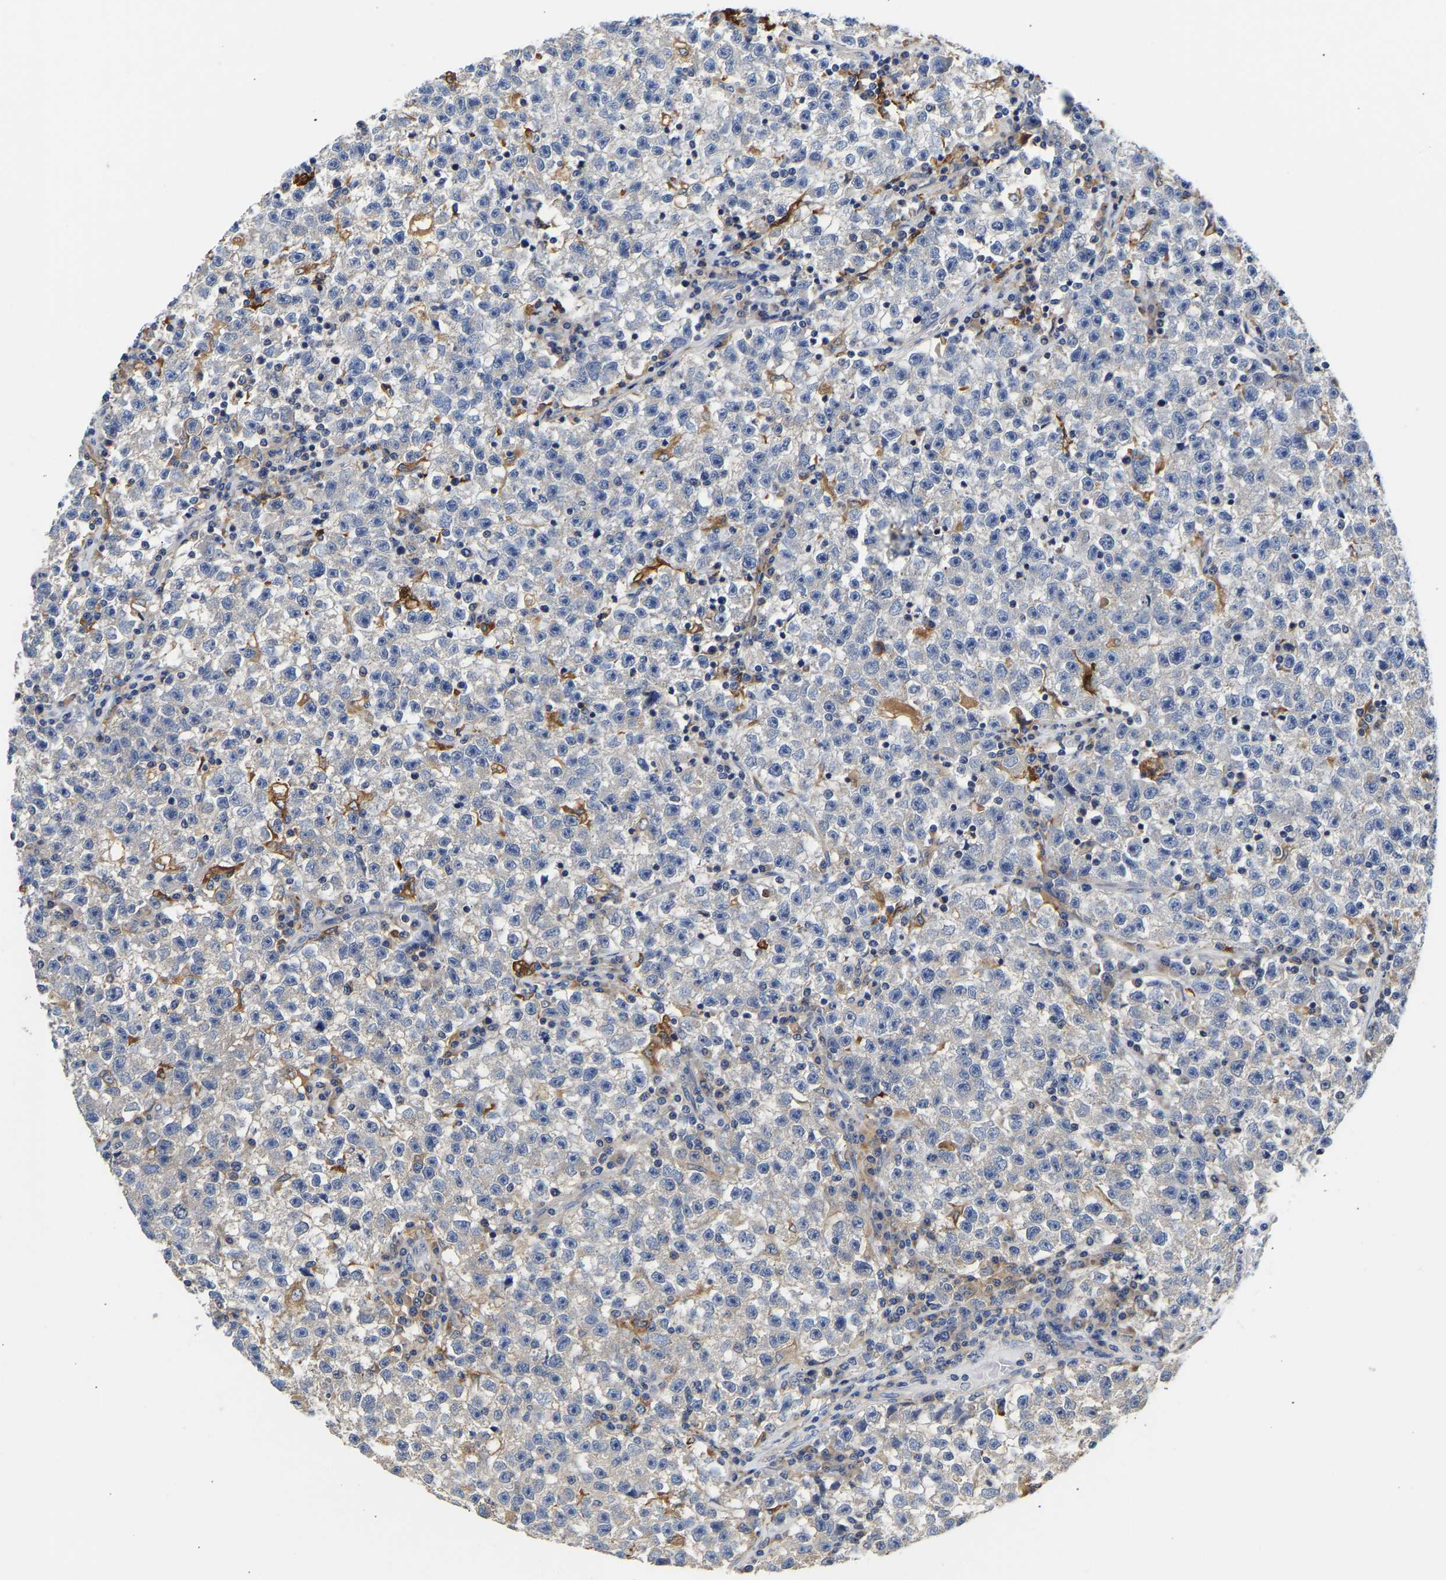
{"staining": {"intensity": "negative", "quantity": "none", "location": "none"}, "tissue": "testis cancer", "cell_type": "Tumor cells", "image_type": "cancer", "snomed": [{"axis": "morphology", "description": "Seminoma, NOS"}, {"axis": "topography", "description": "Testis"}], "caption": "Tumor cells show no significant positivity in testis cancer.", "gene": "CCDC6", "patient": {"sex": "male", "age": 22}}